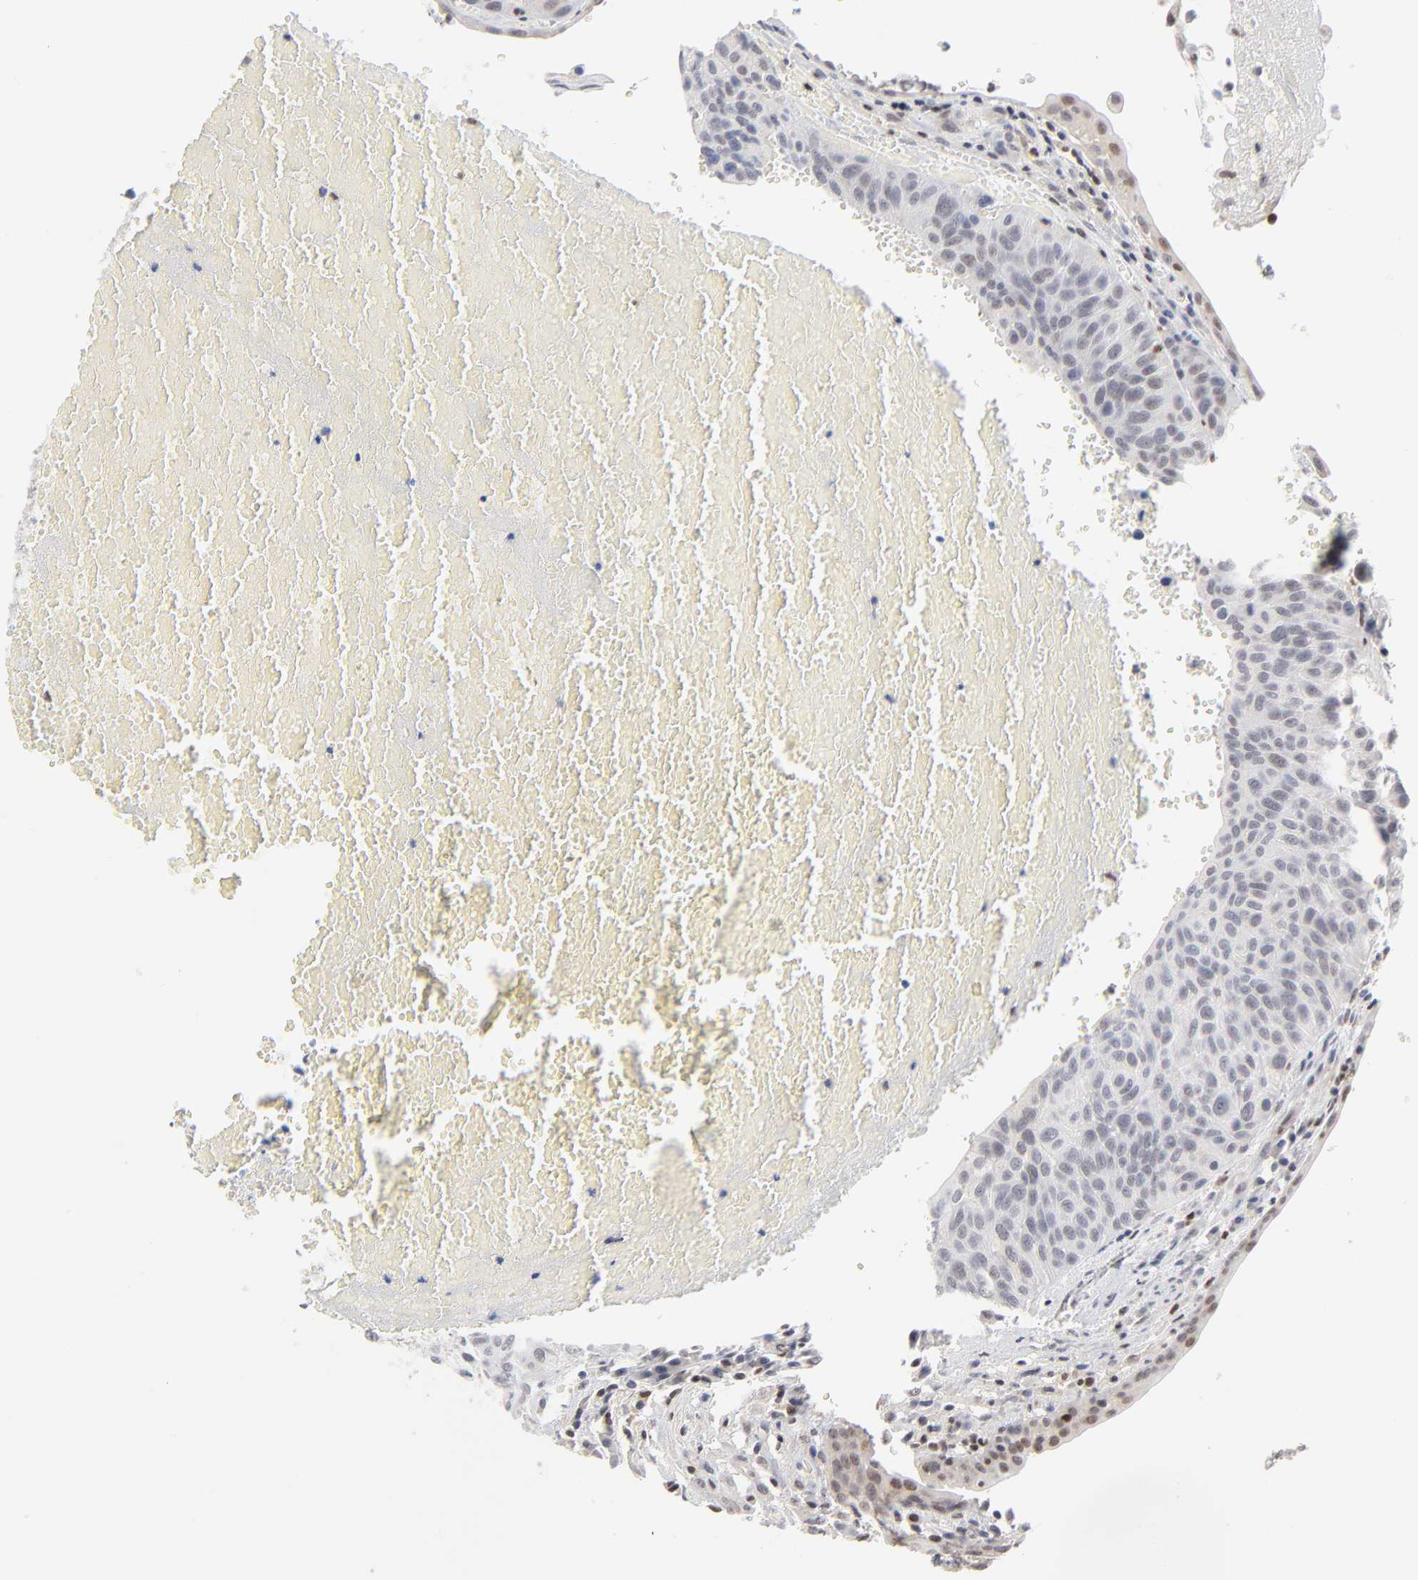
{"staining": {"intensity": "negative", "quantity": "none", "location": "none"}, "tissue": "urothelial cancer", "cell_type": "Tumor cells", "image_type": "cancer", "snomed": [{"axis": "morphology", "description": "Urothelial carcinoma, High grade"}, {"axis": "topography", "description": "Urinary bladder"}], "caption": "There is no significant expression in tumor cells of urothelial cancer.", "gene": "MAX", "patient": {"sex": "male", "age": 66}}